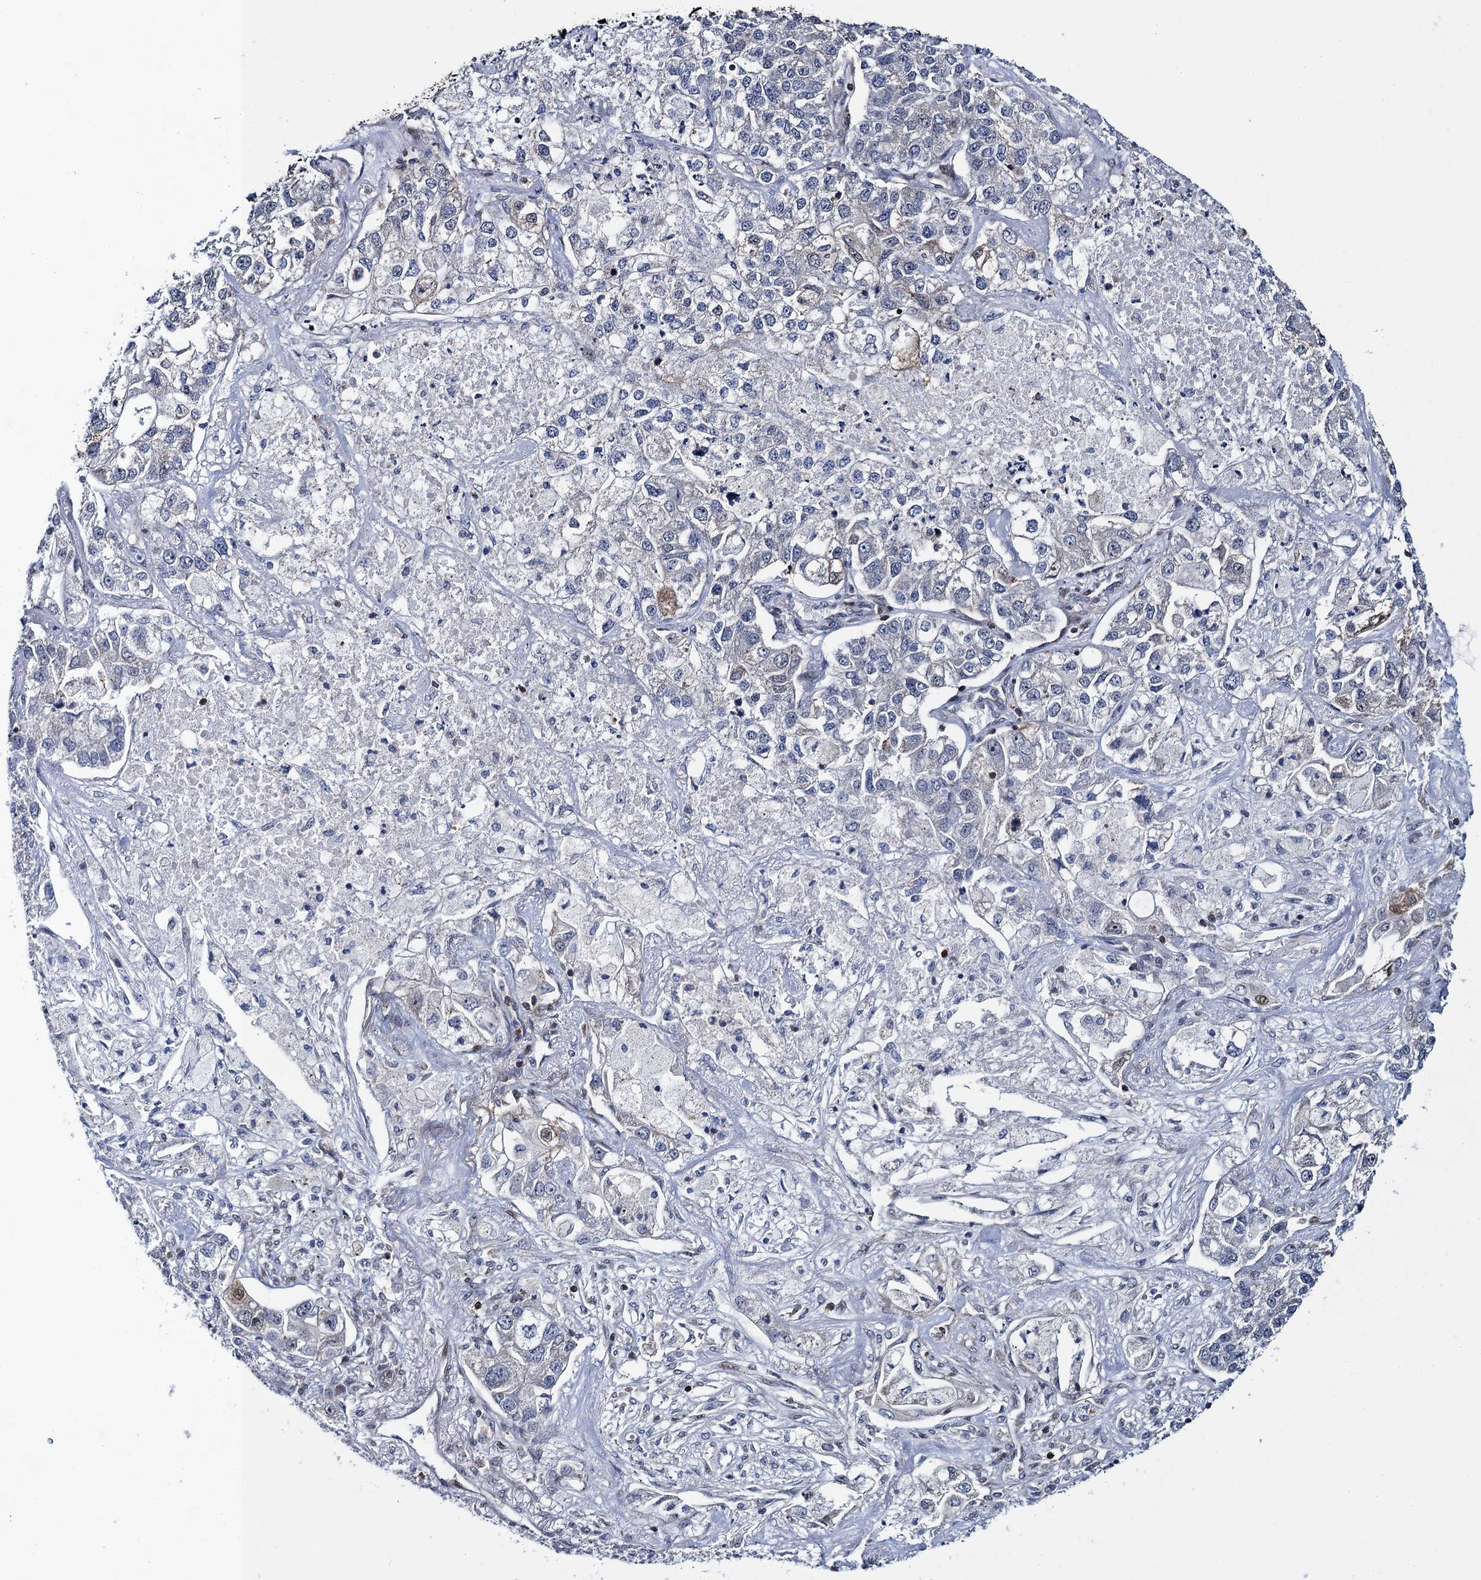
{"staining": {"intensity": "weak", "quantity": "<25%", "location": "cytoplasmic/membranous"}, "tissue": "lung cancer", "cell_type": "Tumor cells", "image_type": "cancer", "snomed": [{"axis": "morphology", "description": "Adenocarcinoma, NOS"}, {"axis": "topography", "description": "Lung"}], "caption": "An immunohistochemistry histopathology image of lung cancer is shown. There is no staining in tumor cells of lung cancer.", "gene": "CCDC102A", "patient": {"sex": "male", "age": 49}}